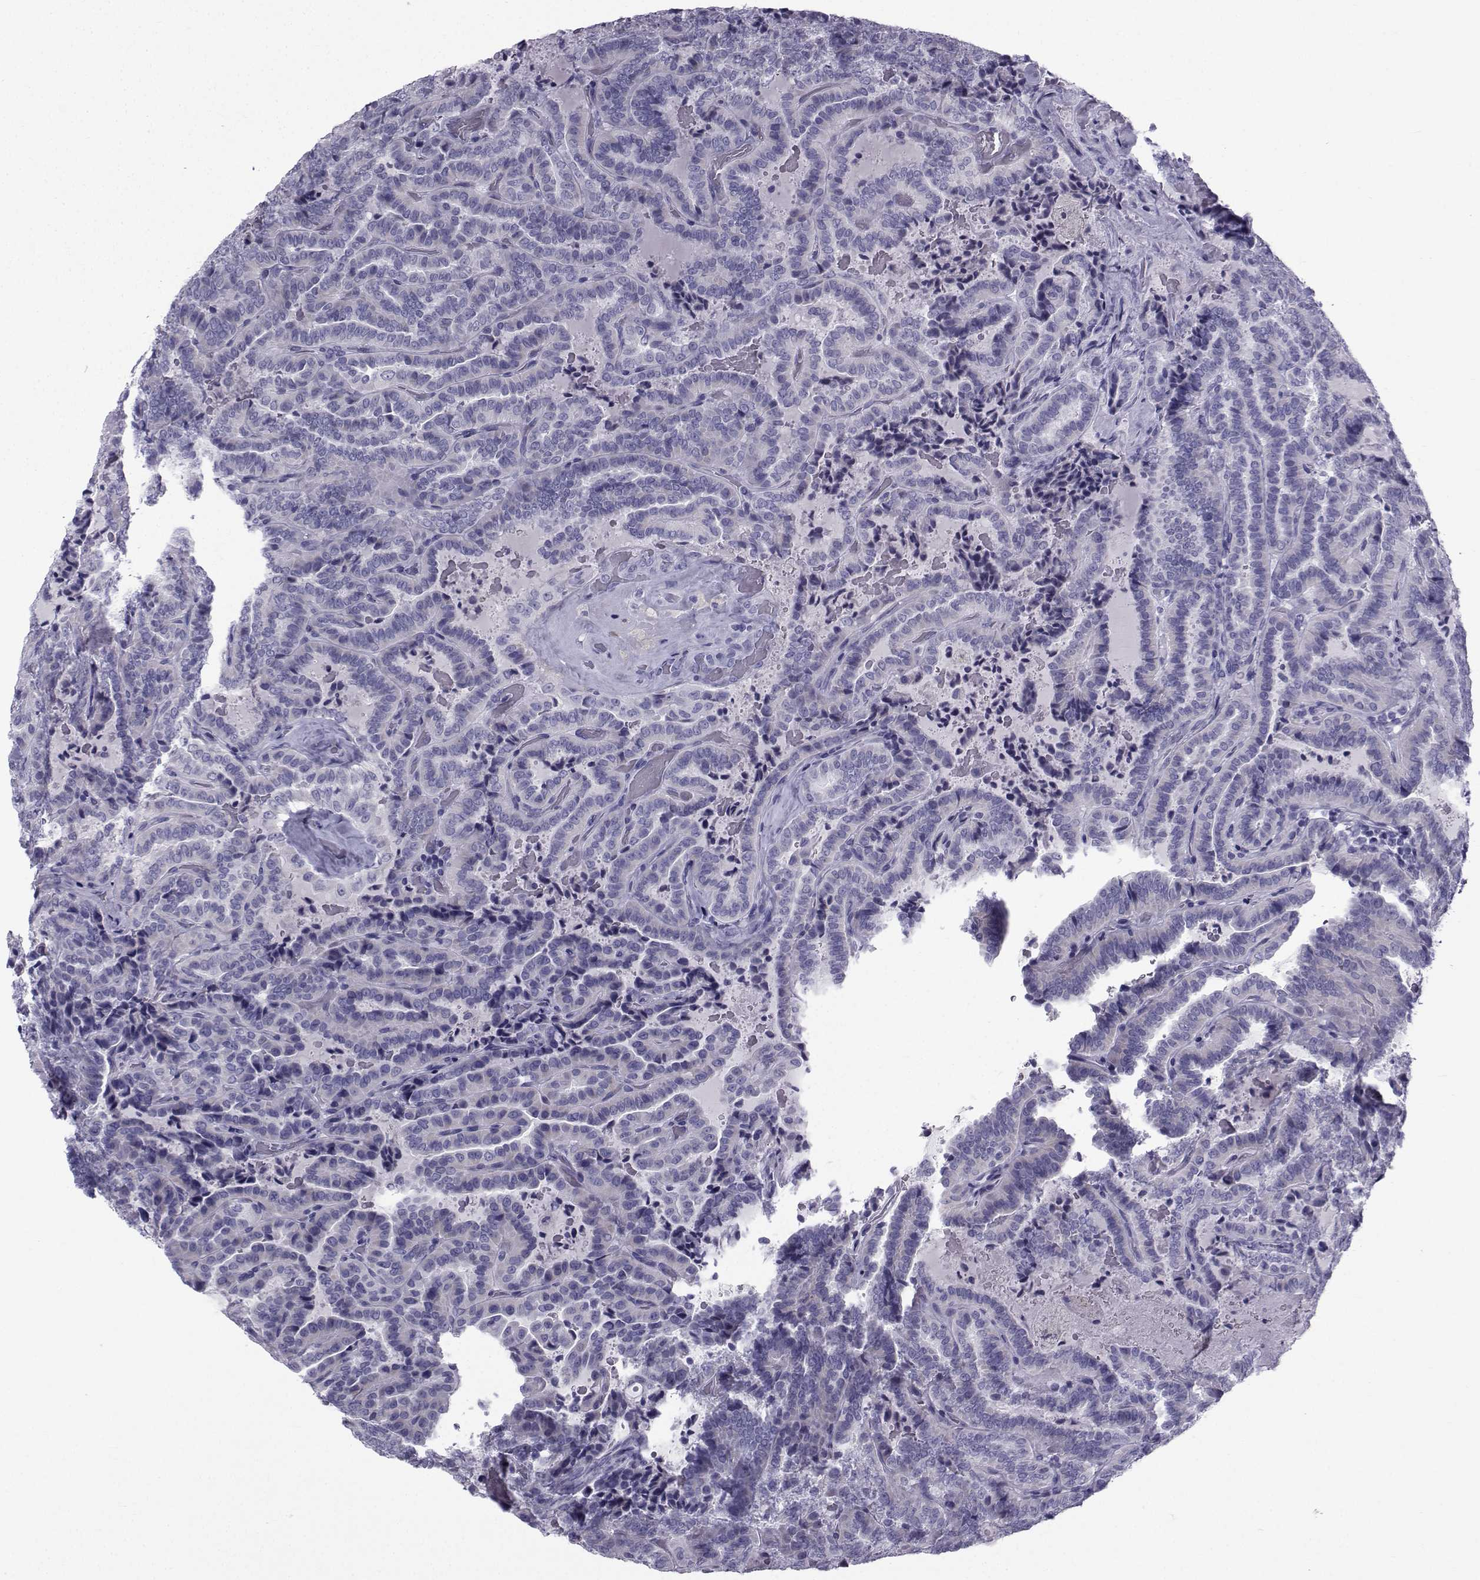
{"staining": {"intensity": "negative", "quantity": "none", "location": "none"}, "tissue": "thyroid cancer", "cell_type": "Tumor cells", "image_type": "cancer", "snomed": [{"axis": "morphology", "description": "Papillary adenocarcinoma, NOS"}, {"axis": "topography", "description": "Thyroid gland"}], "caption": "This is an immunohistochemistry (IHC) micrograph of thyroid papillary adenocarcinoma. There is no expression in tumor cells.", "gene": "SPANXD", "patient": {"sex": "female", "age": 39}}